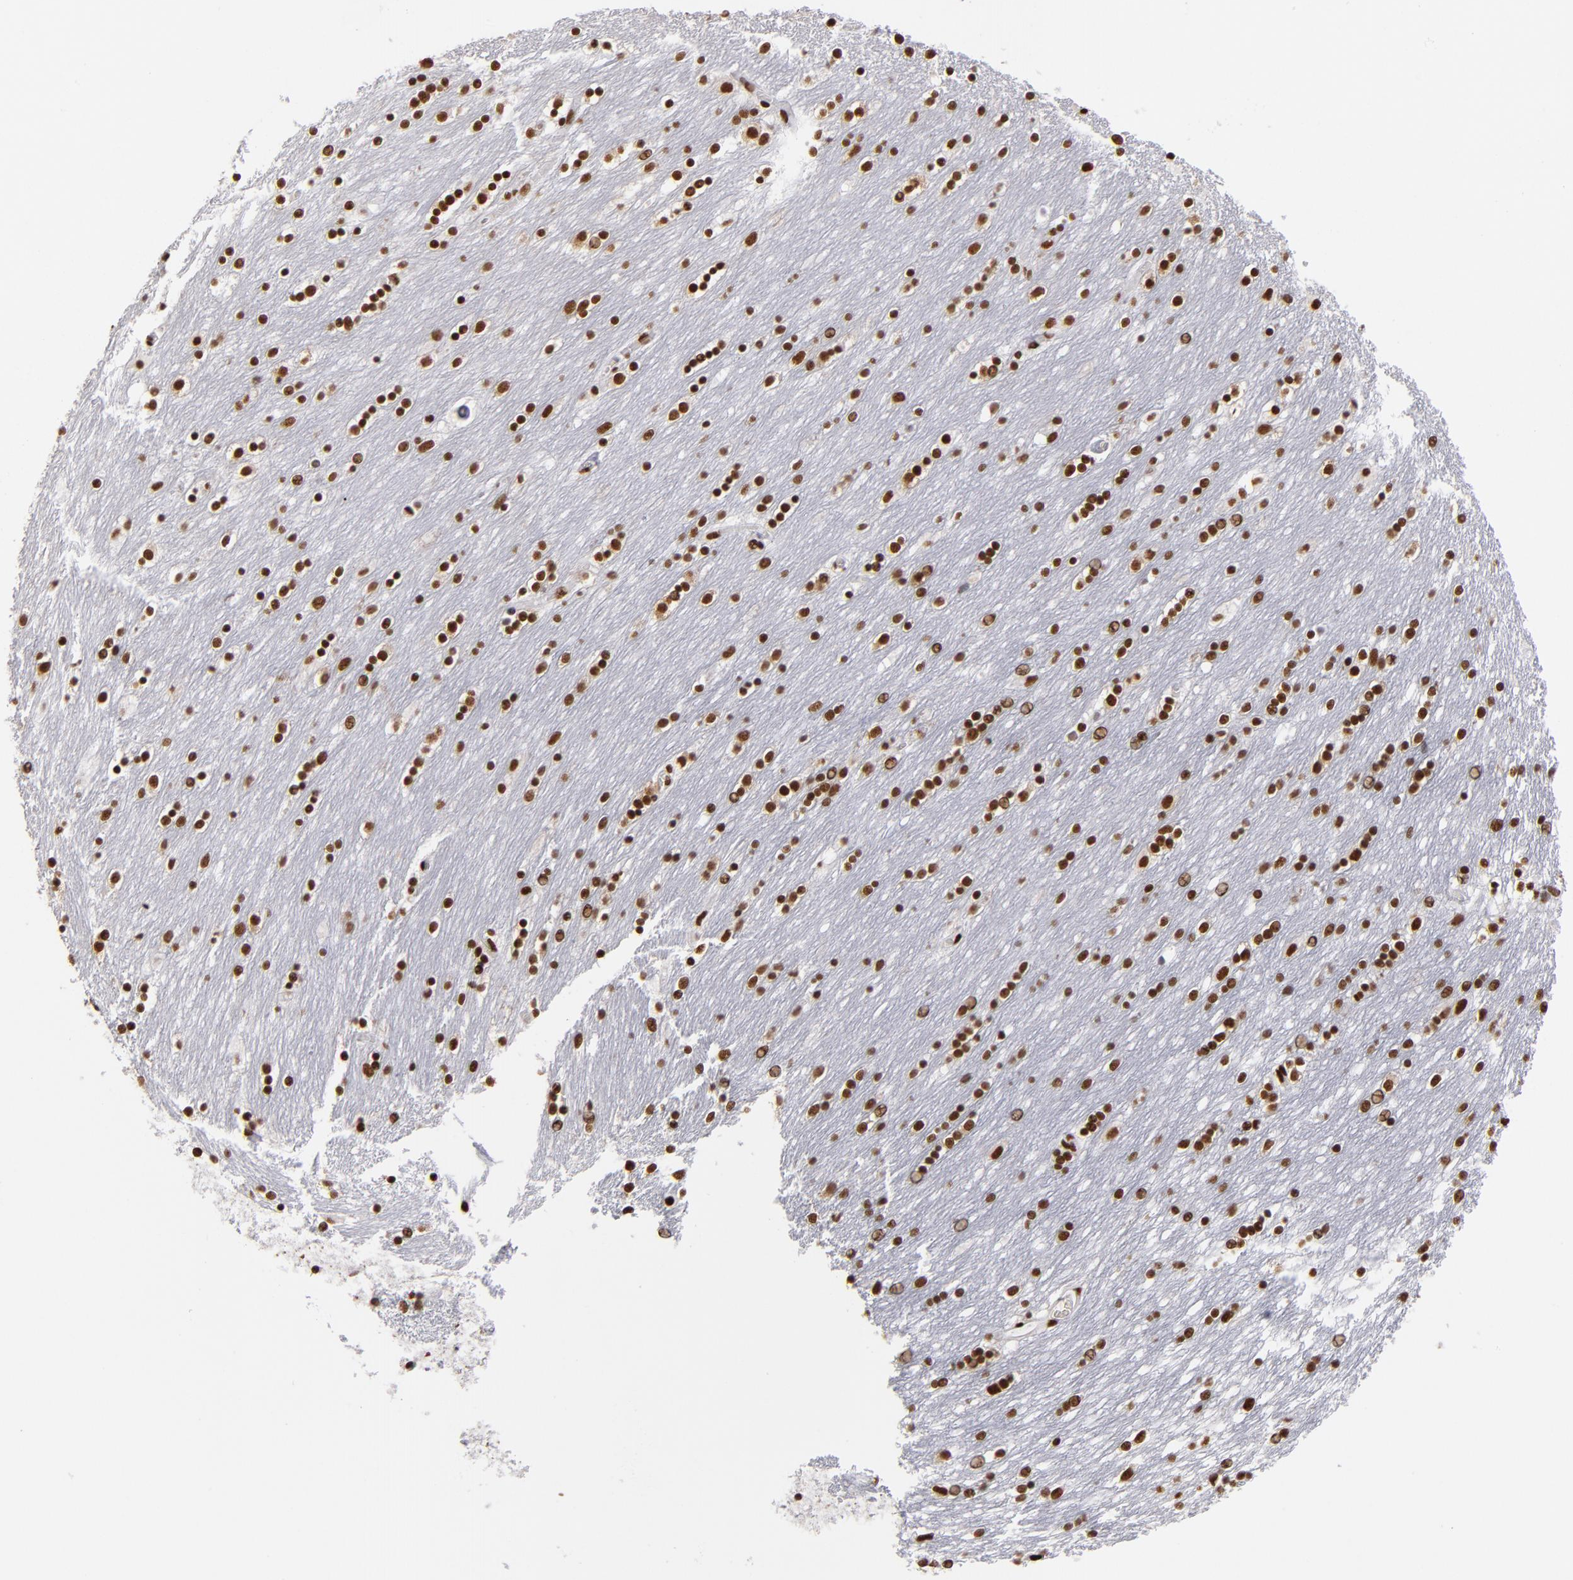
{"staining": {"intensity": "strong", "quantity": ">75%", "location": "nuclear"}, "tissue": "caudate", "cell_type": "Glial cells", "image_type": "normal", "snomed": [{"axis": "morphology", "description": "Normal tissue, NOS"}, {"axis": "topography", "description": "Lateral ventricle wall"}], "caption": "Protein staining by IHC exhibits strong nuclear positivity in approximately >75% of glial cells in unremarkable caudate. The protein of interest is shown in brown color, while the nuclei are stained blue.", "gene": "MRE11", "patient": {"sex": "female", "age": 54}}